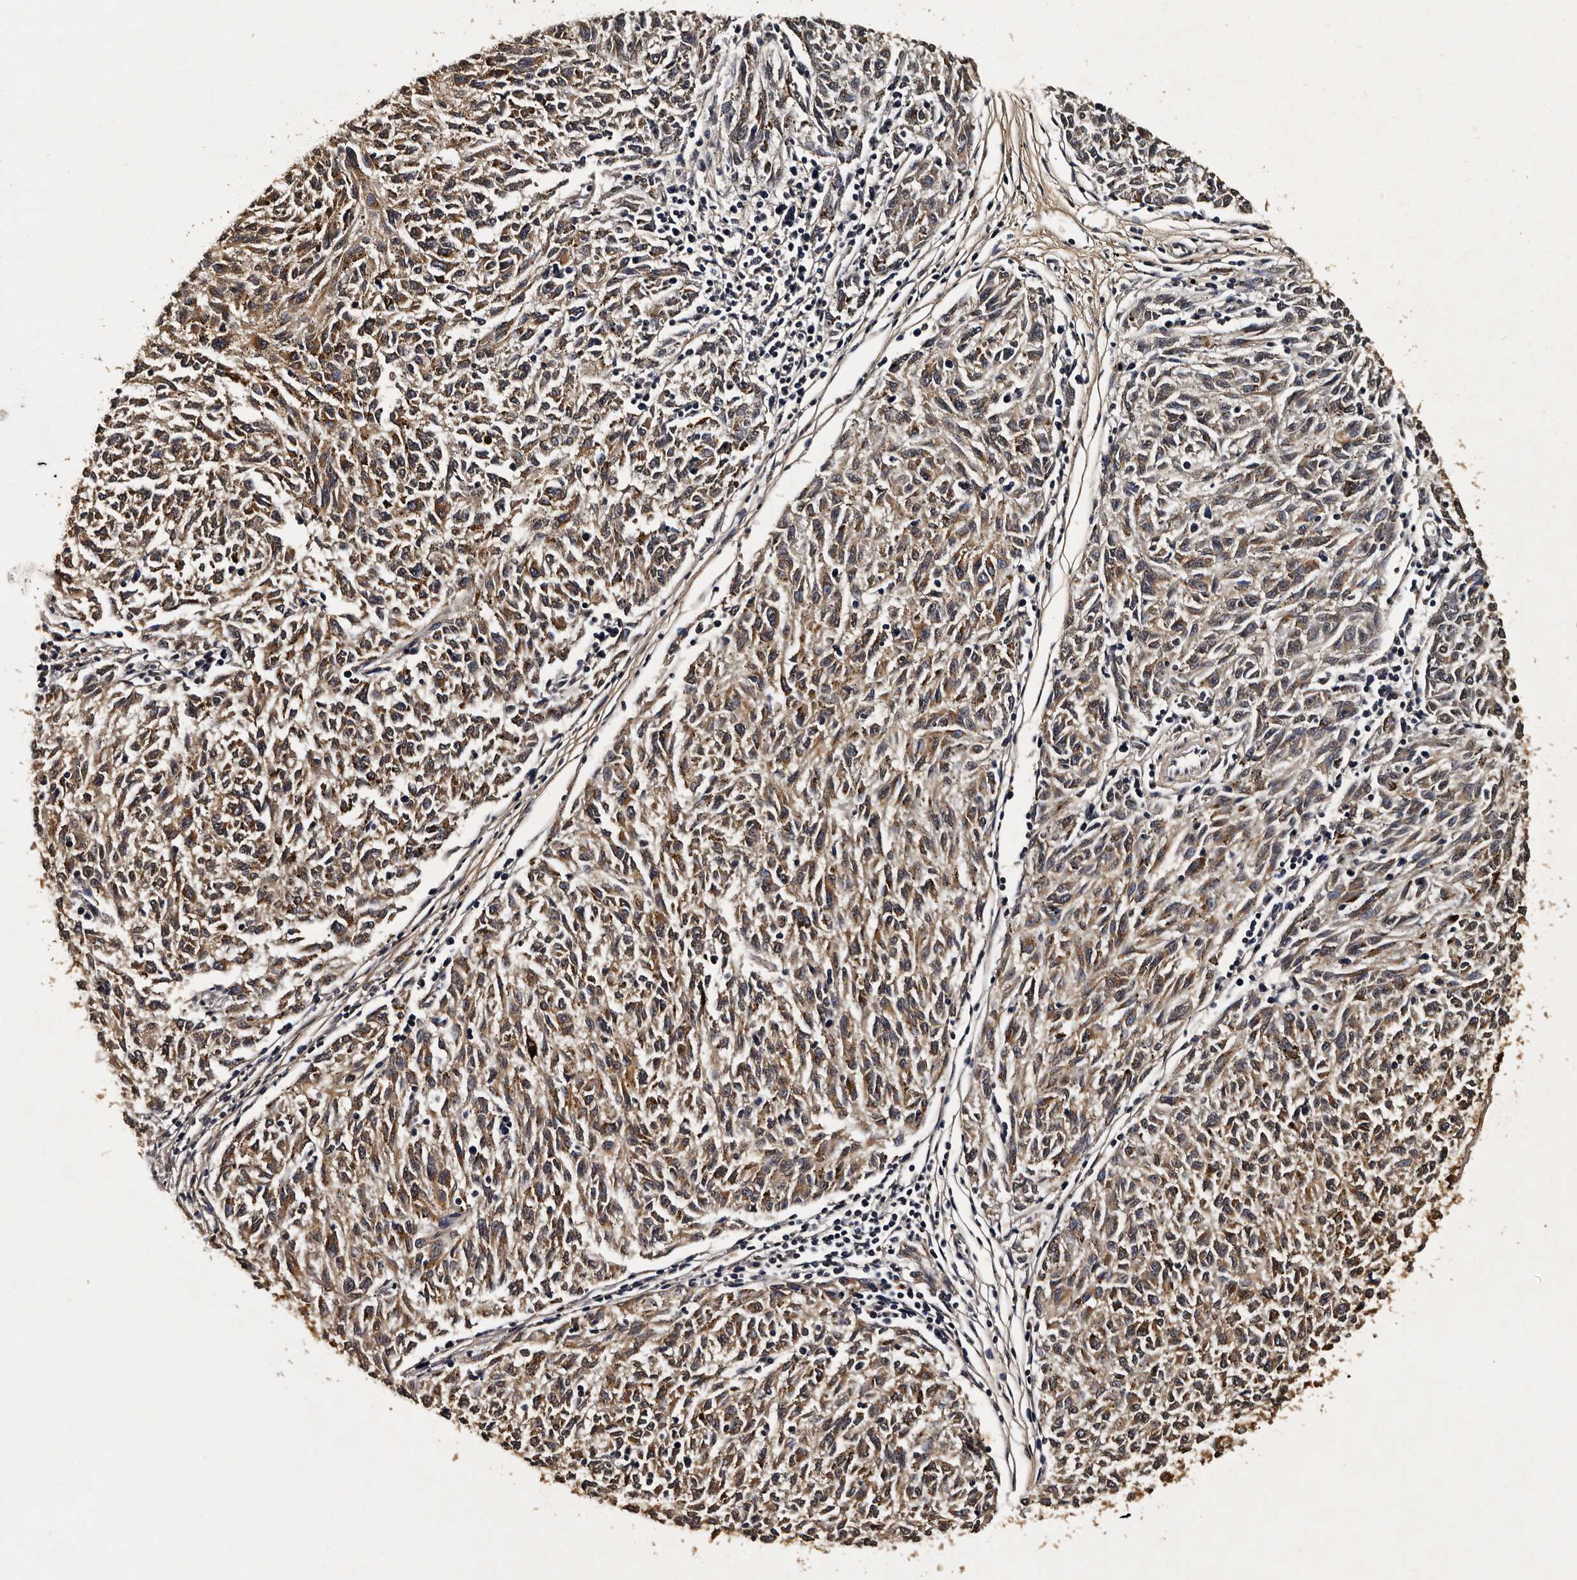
{"staining": {"intensity": "moderate", "quantity": ">75%", "location": "cytoplasmic/membranous"}, "tissue": "melanoma", "cell_type": "Tumor cells", "image_type": "cancer", "snomed": [{"axis": "morphology", "description": "Malignant melanoma, NOS"}, {"axis": "topography", "description": "Skin"}], "caption": "Moderate cytoplasmic/membranous expression for a protein is seen in about >75% of tumor cells of malignant melanoma using immunohistochemistry.", "gene": "CPNE3", "patient": {"sex": "female", "age": 72}}